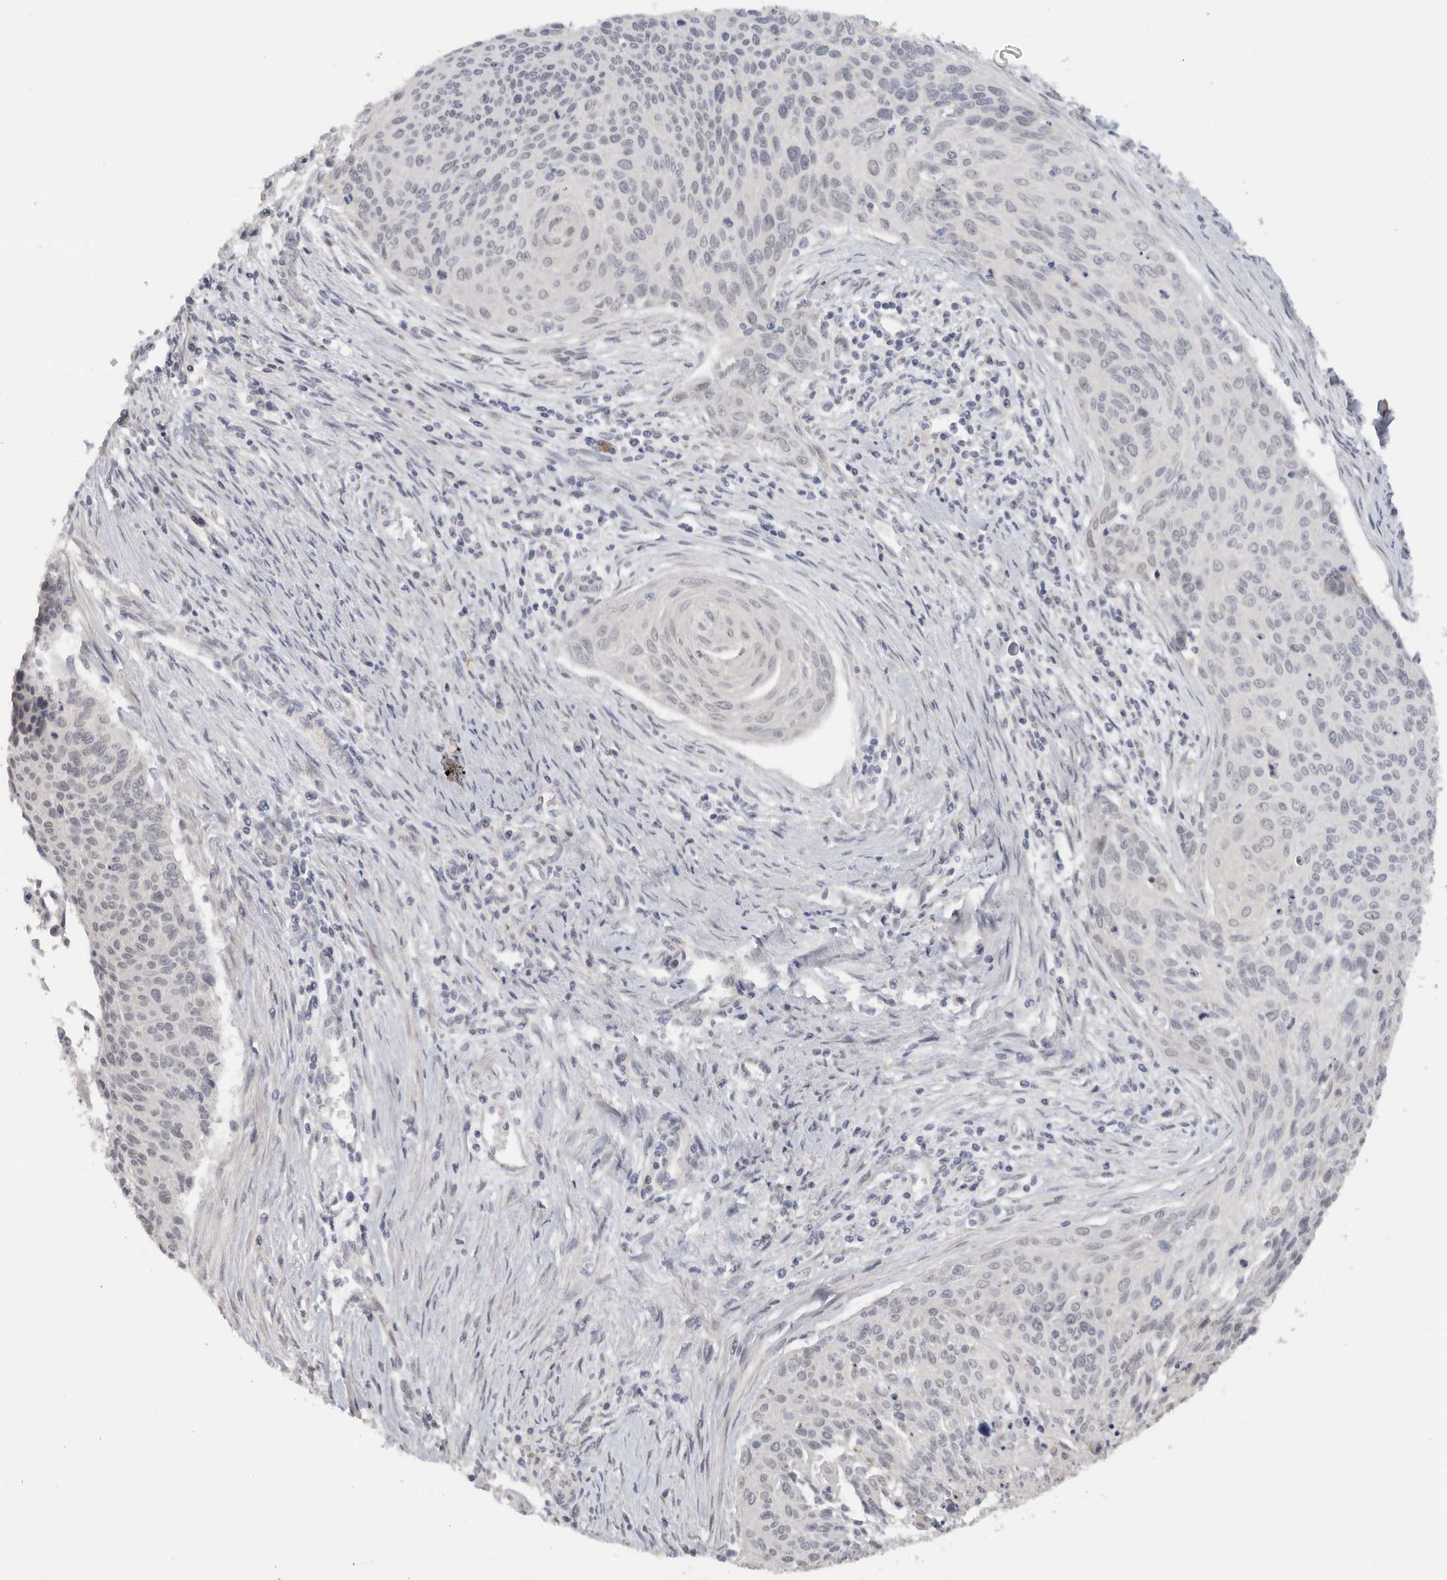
{"staining": {"intensity": "negative", "quantity": "none", "location": "none"}, "tissue": "cervical cancer", "cell_type": "Tumor cells", "image_type": "cancer", "snomed": [{"axis": "morphology", "description": "Squamous cell carcinoma, NOS"}, {"axis": "topography", "description": "Cervix"}], "caption": "An image of cervical cancer stained for a protein reveals no brown staining in tumor cells. (DAB (3,3'-diaminobenzidine) immunohistochemistry, high magnification).", "gene": "DYRK2", "patient": {"sex": "female", "age": 55}}